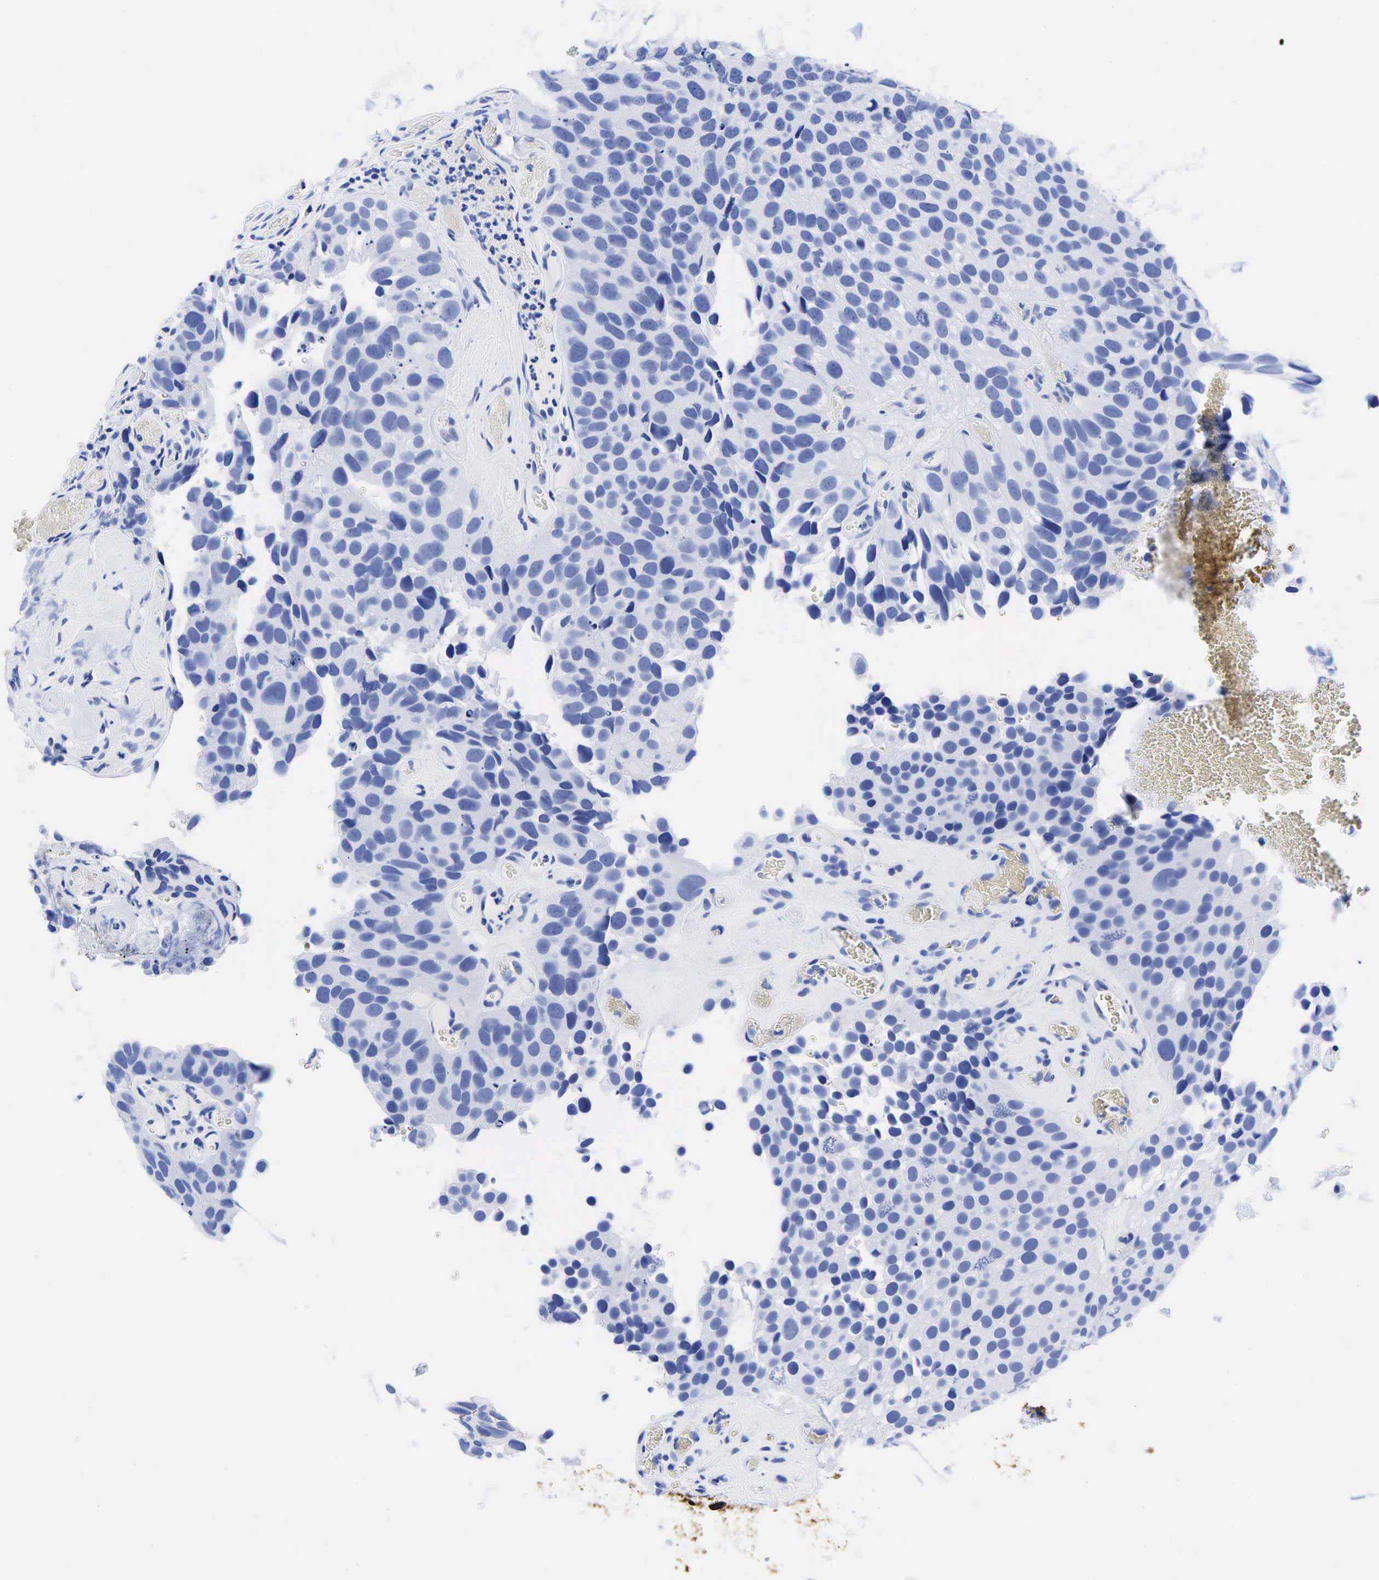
{"staining": {"intensity": "moderate", "quantity": "<25%", "location": "cytoplasmic/membranous"}, "tissue": "urothelial cancer", "cell_type": "Tumor cells", "image_type": "cancer", "snomed": [{"axis": "morphology", "description": "Urothelial carcinoma, High grade"}, {"axis": "topography", "description": "Urinary bladder"}], "caption": "Brown immunohistochemical staining in urothelial carcinoma (high-grade) demonstrates moderate cytoplasmic/membranous staining in about <25% of tumor cells. (DAB (3,3'-diaminobenzidine) IHC with brightfield microscopy, high magnification).", "gene": "CEACAM5", "patient": {"sex": "male", "age": 72}}